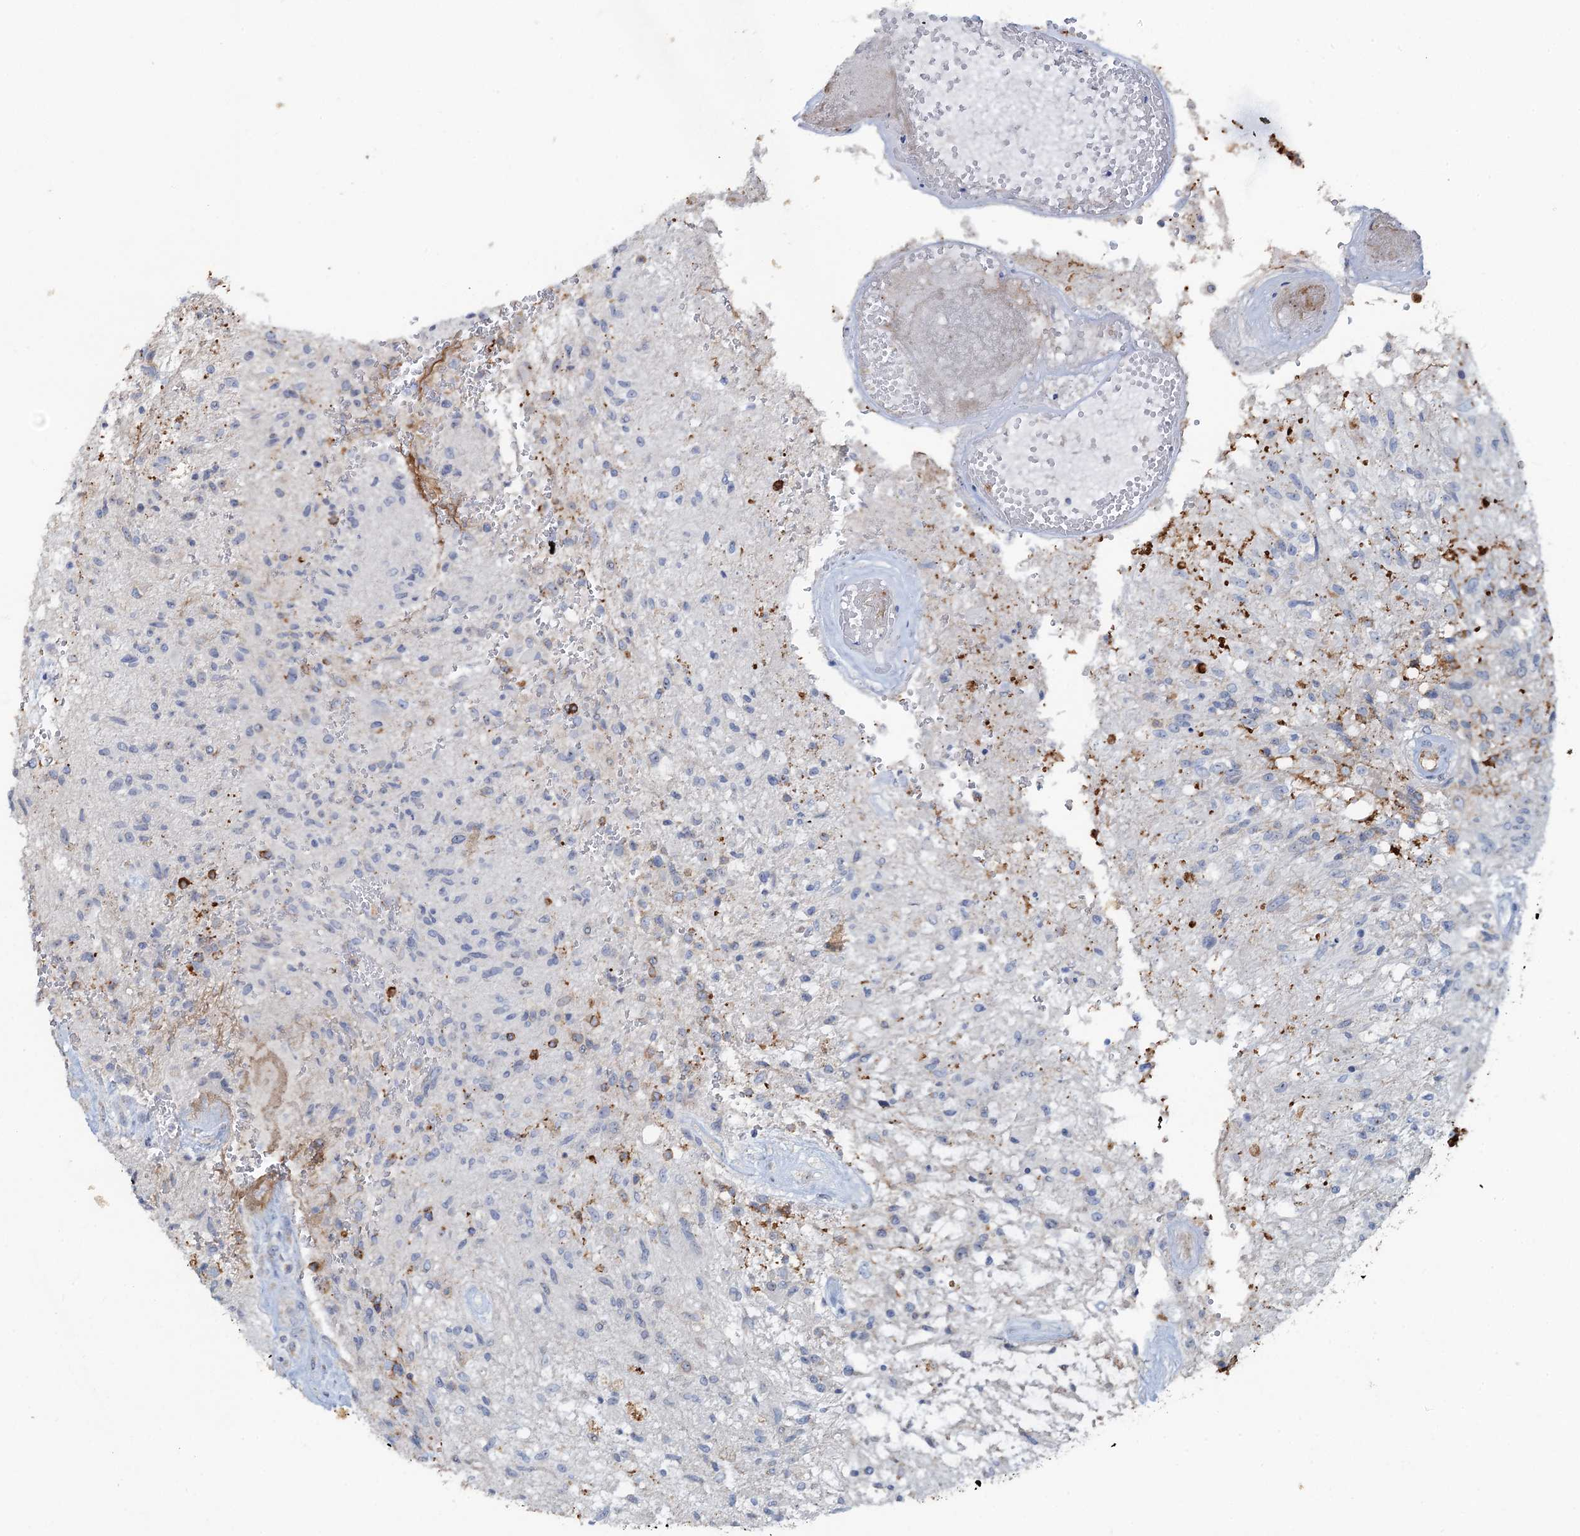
{"staining": {"intensity": "negative", "quantity": "none", "location": "none"}, "tissue": "glioma", "cell_type": "Tumor cells", "image_type": "cancer", "snomed": [{"axis": "morphology", "description": "Glioma, malignant, High grade"}, {"axis": "topography", "description": "Brain"}], "caption": "IHC of human glioma reveals no staining in tumor cells.", "gene": "PLLP", "patient": {"sex": "male", "age": 56}}